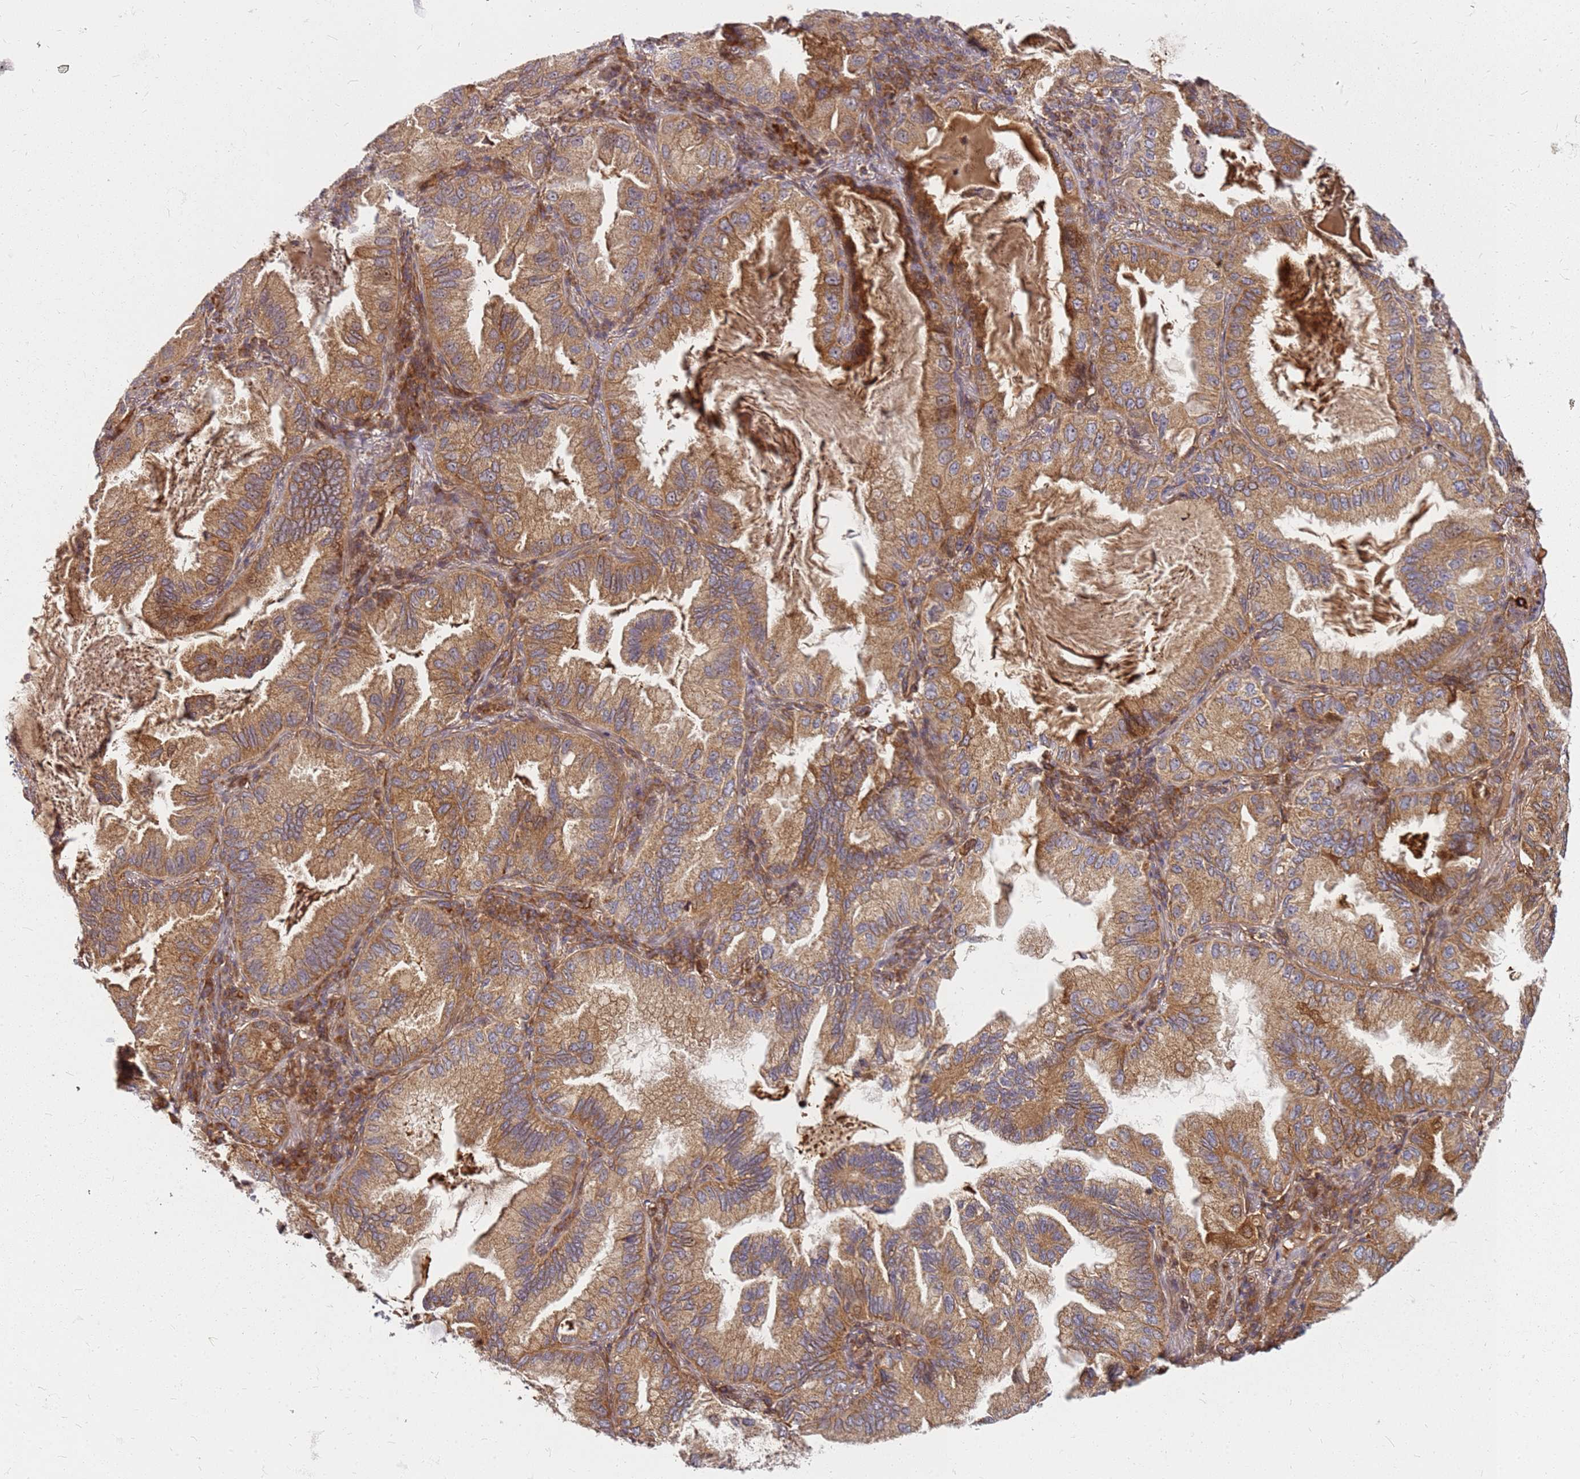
{"staining": {"intensity": "moderate", "quantity": ">75%", "location": "cytoplasmic/membranous"}, "tissue": "lung cancer", "cell_type": "Tumor cells", "image_type": "cancer", "snomed": [{"axis": "morphology", "description": "Adenocarcinoma, NOS"}, {"axis": "topography", "description": "Lung"}], "caption": "This is an image of immunohistochemistry staining of lung adenocarcinoma, which shows moderate staining in the cytoplasmic/membranous of tumor cells.", "gene": "CCDC159", "patient": {"sex": "female", "age": 69}}